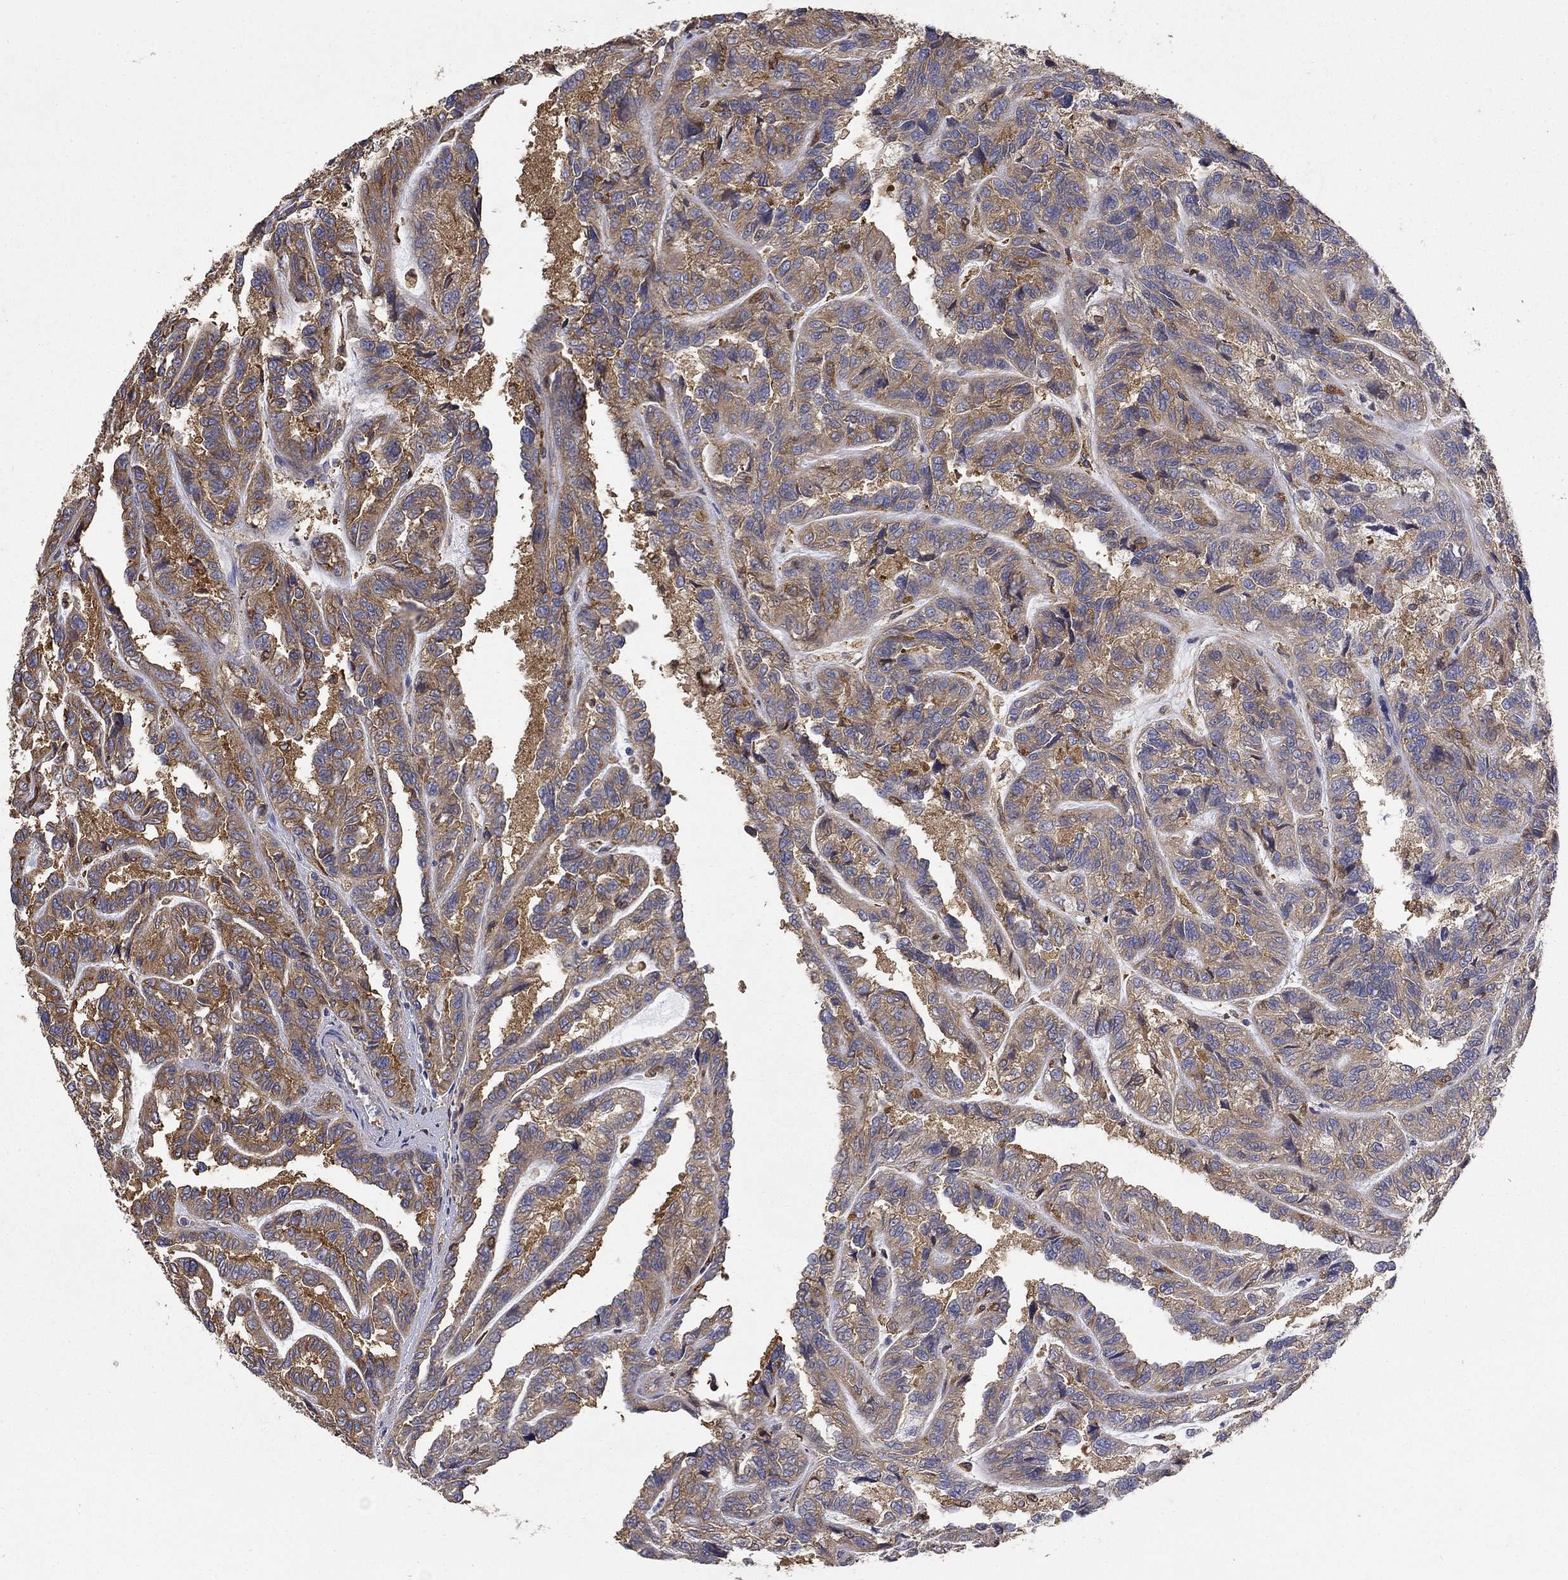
{"staining": {"intensity": "moderate", "quantity": "25%-75%", "location": "cytoplasmic/membranous"}, "tissue": "renal cancer", "cell_type": "Tumor cells", "image_type": "cancer", "snomed": [{"axis": "morphology", "description": "Adenocarcinoma, NOS"}, {"axis": "topography", "description": "Kidney"}], "caption": "Approximately 25%-75% of tumor cells in human renal adenocarcinoma exhibit moderate cytoplasmic/membranous protein positivity as visualized by brown immunohistochemical staining.", "gene": "DPYSL2", "patient": {"sex": "male", "age": 79}}